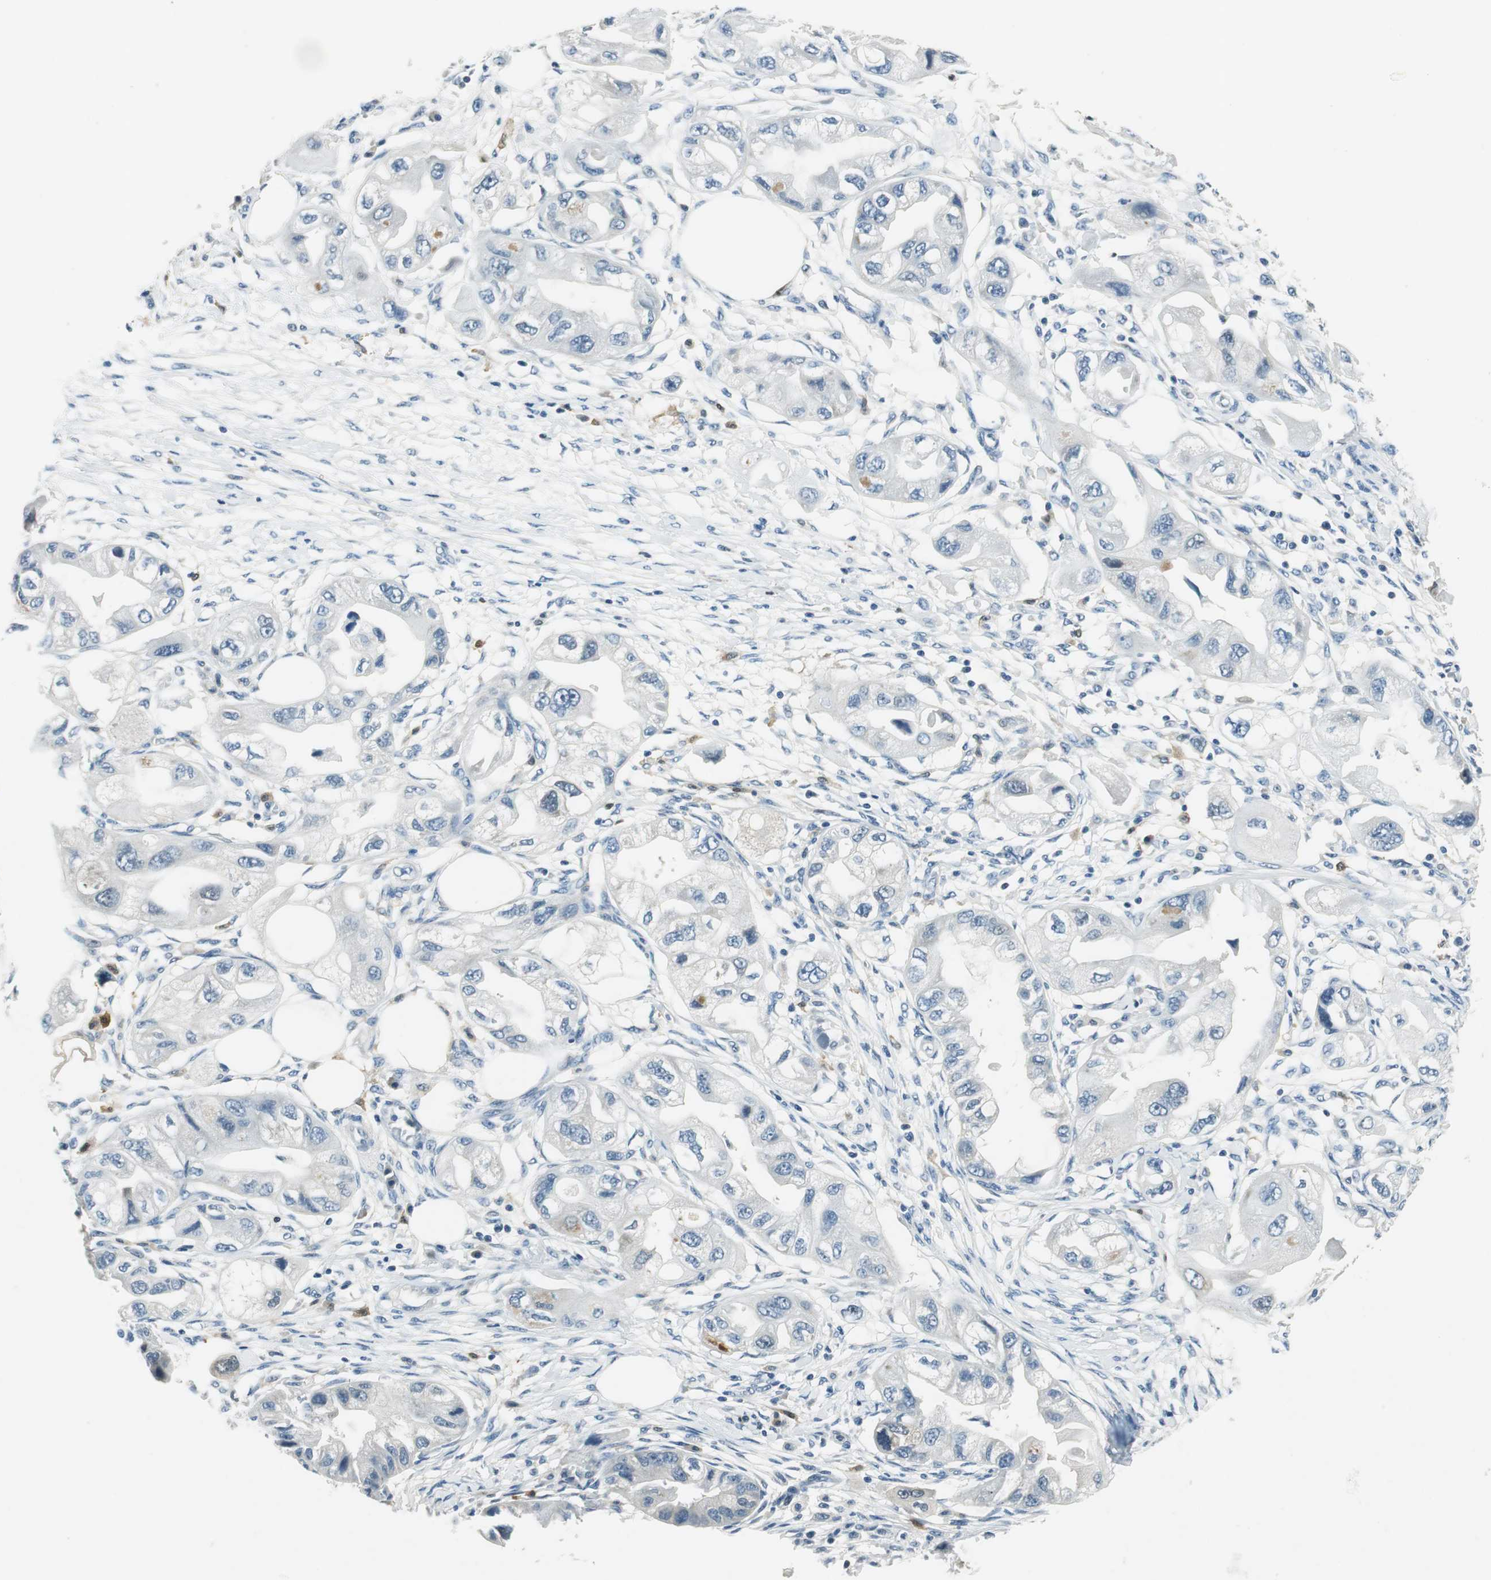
{"staining": {"intensity": "negative", "quantity": "none", "location": "none"}, "tissue": "endometrial cancer", "cell_type": "Tumor cells", "image_type": "cancer", "snomed": [{"axis": "morphology", "description": "Adenocarcinoma, NOS"}, {"axis": "topography", "description": "Endometrium"}], "caption": "High power microscopy photomicrograph of an immunohistochemistry photomicrograph of endometrial adenocarcinoma, revealing no significant positivity in tumor cells.", "gene": "ME1", "patient": {"sex": "female", "age": 67}}